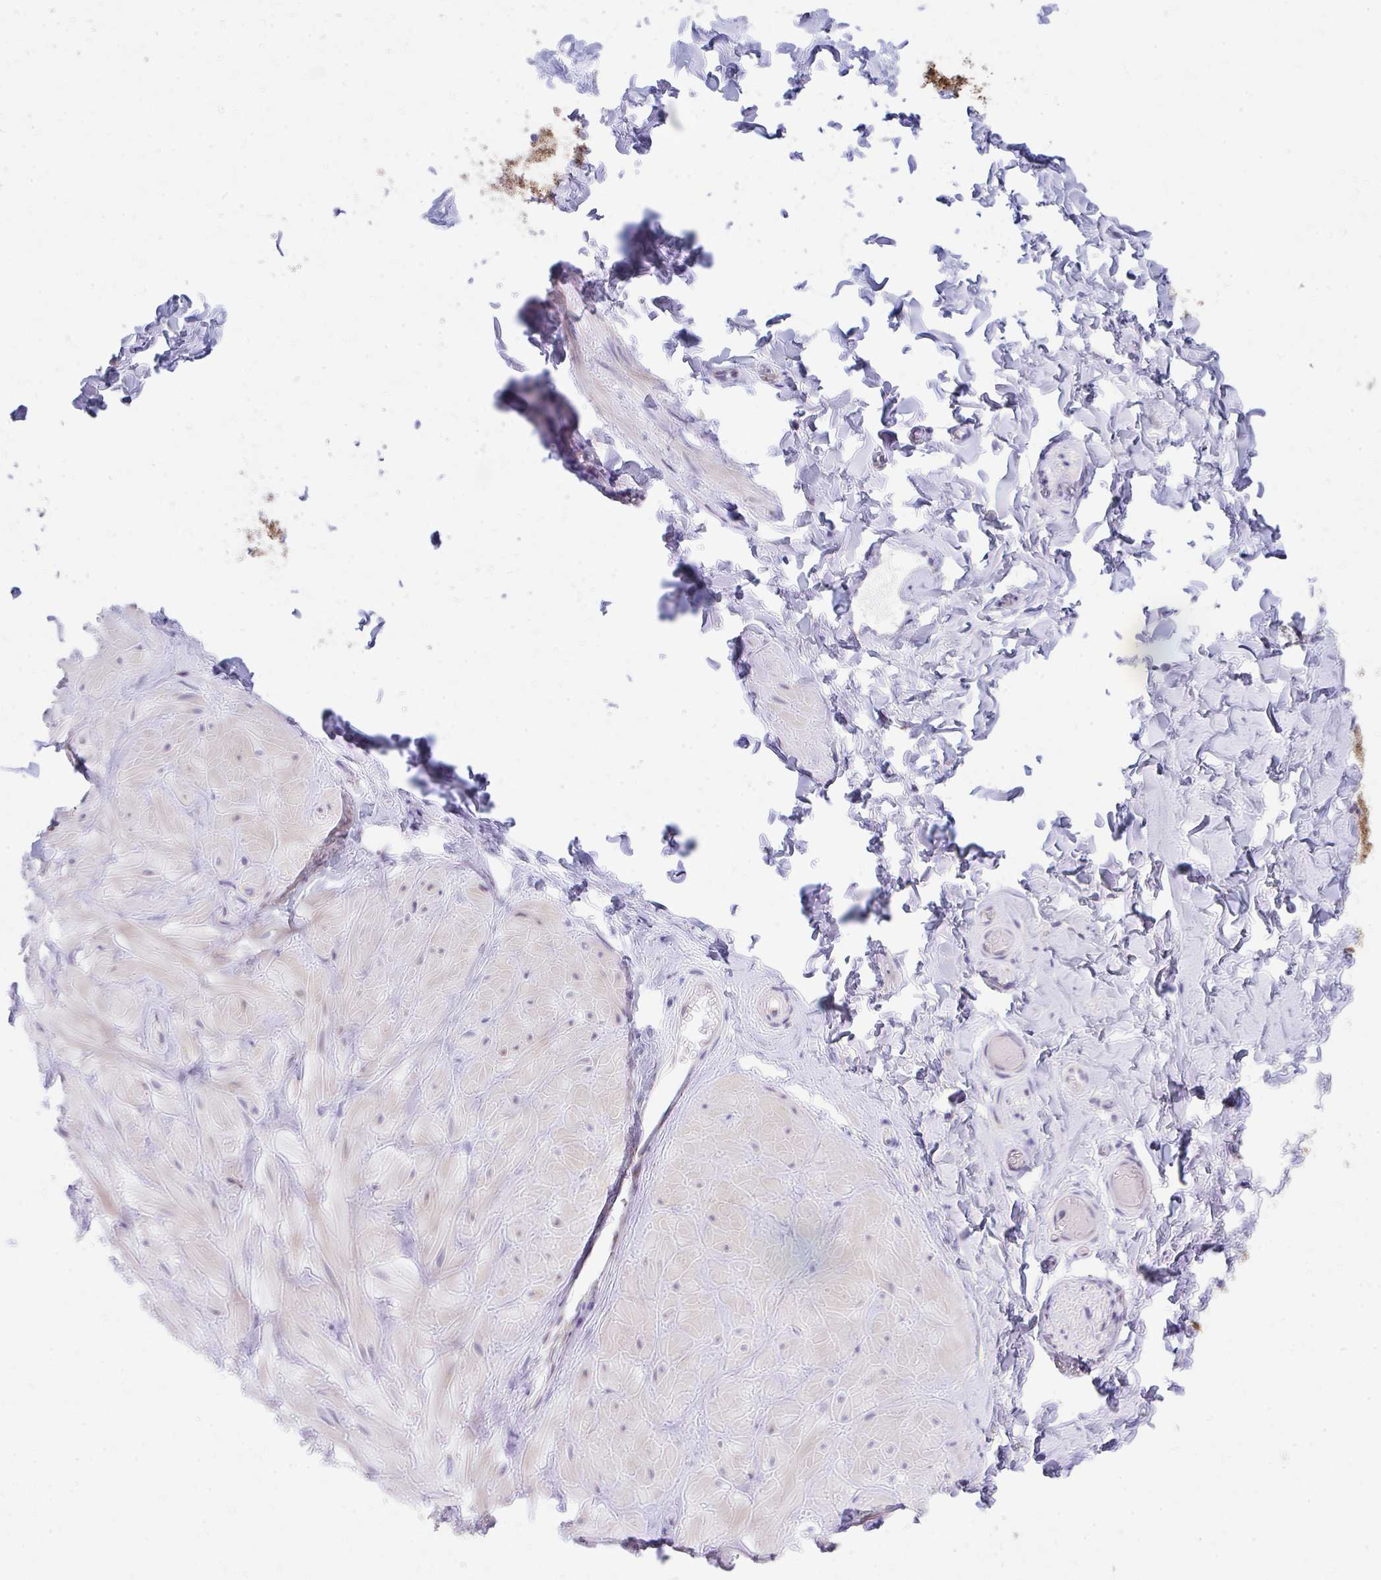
{"staining": {"intensity": "negative", "quantity": "none", "location": "none"}, "tissue": "soft tissue", "cell_type": "Fibroblasts", "image_type": "normal", "snomed": [{"axis": "morphology", "description": "Normal tissue, NOS"}, {"axis": "topography", "description": "Soft tissue"}, {"axis": "topography", "description": "Adipose tissue"}, {"axis": "topography", "description": "Vascular tissue"}, {"axis": "topography", "description": "Peripheral nerve tissue"}], "caption": "A photomicrograph of soft tissue stained for a protein reveals no brown staining in fibroblasts. (DAB IHC visualized using brightfield microscopy, high magnification).", "gene": "IL37", "patient": {"sex": "male", "age": 29}}